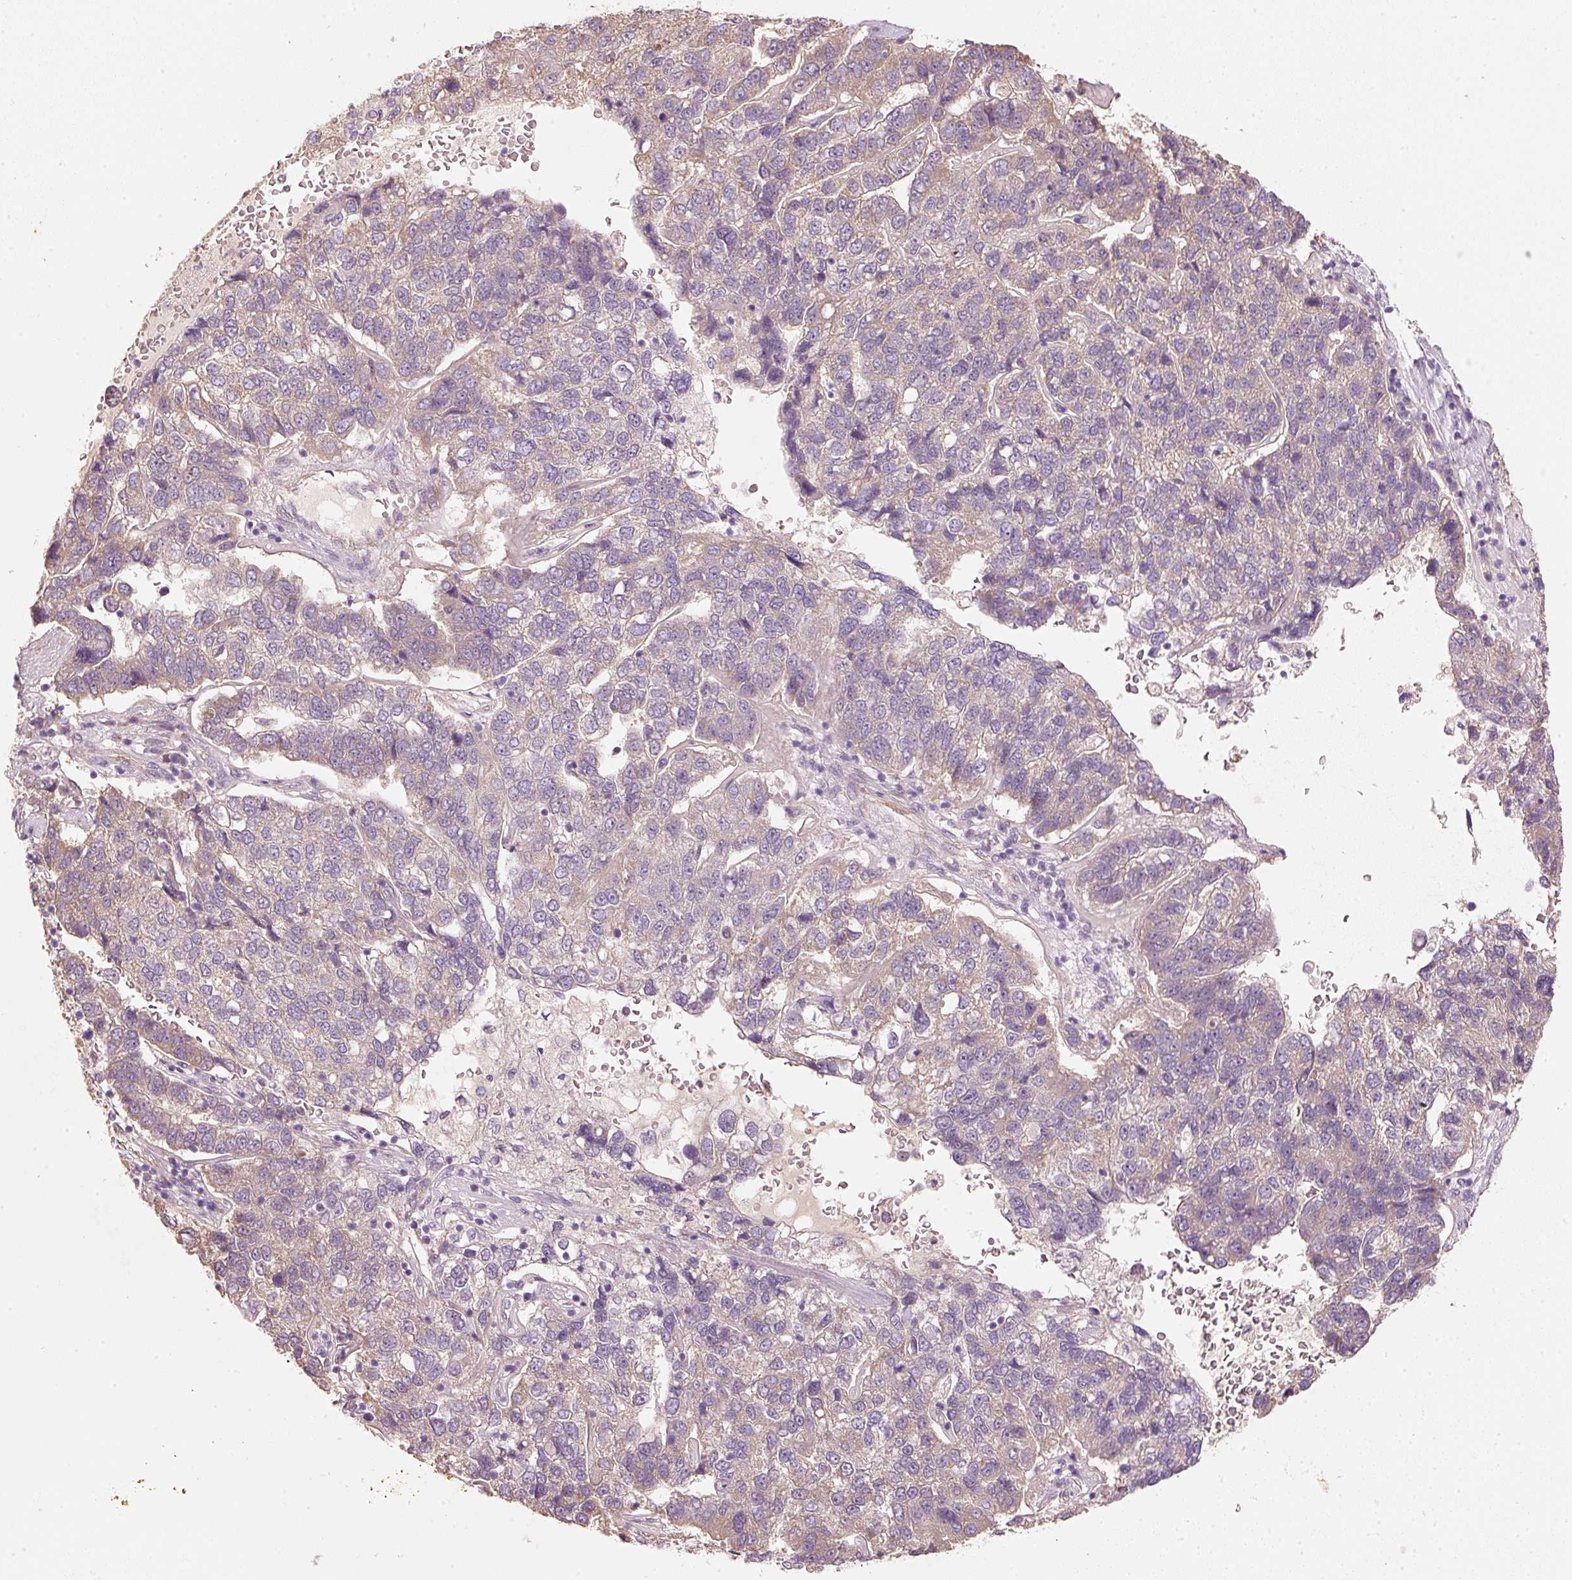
{"staining": {"intensity": "weak", "quantity": "<25%", "location": "cytoplasmic/membranous"}, "tissue": "pancreatic cancer", "cell_type": "Tumor cells", "image_type": "cancer", "snomed": [{"axis": "morphology", "description": "Adenocarcinoma, NOS"}, {"axis": "topography", "description": "Pancreas"}], "caption": "DAB (3,3'-diaminobenzidine) immunohistochemical staining of pancreatic cancer (adenocarcinoma) reveals no significant expression in tumor cells. (DAB immunohistochemistry visualized using brightfield microscopy, high magnification).", "gene": "RGL2", "patient": {"sex": "female", "age": 61}}